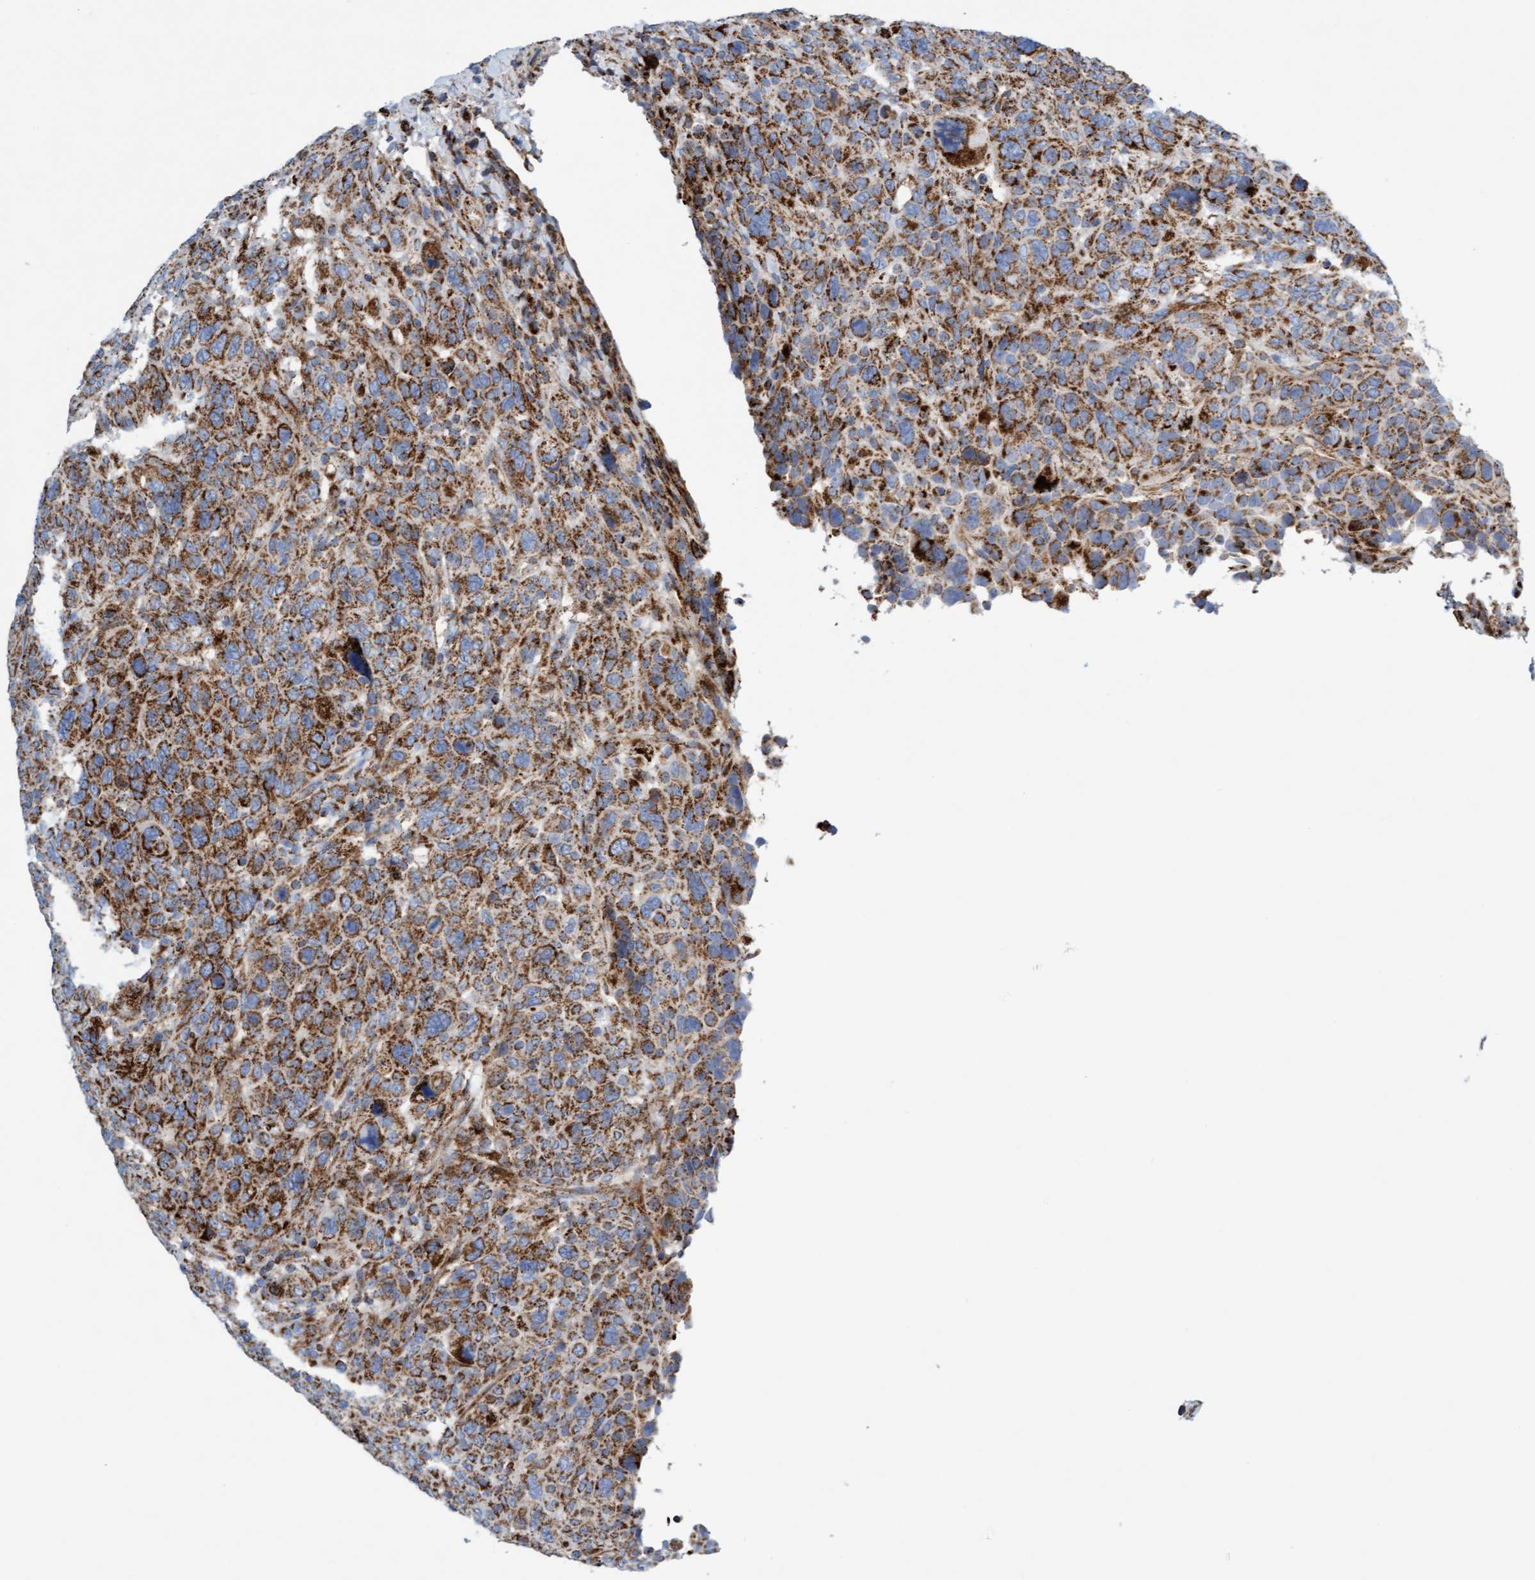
{"staining": {"intensity": "strong", "quantity": ">75%", "location": "cytoplasmic/membranous"}, "tissue": "breast cancer", "cell_type": "Tumor cells", "image_type": "cancer", "snomed": [{"axis": "morphology", "description": "Duct carcinoma"}, {"axis": "topography", "description": "Breast"}], "caption": "Tumor cells reveal high levels of strong cytoplasmic/membranous staining in about >75% of cells in human breast intraductal carcinoma.", "gene": "GGTA1", "patient": {"sex": "female", "age": 37}}